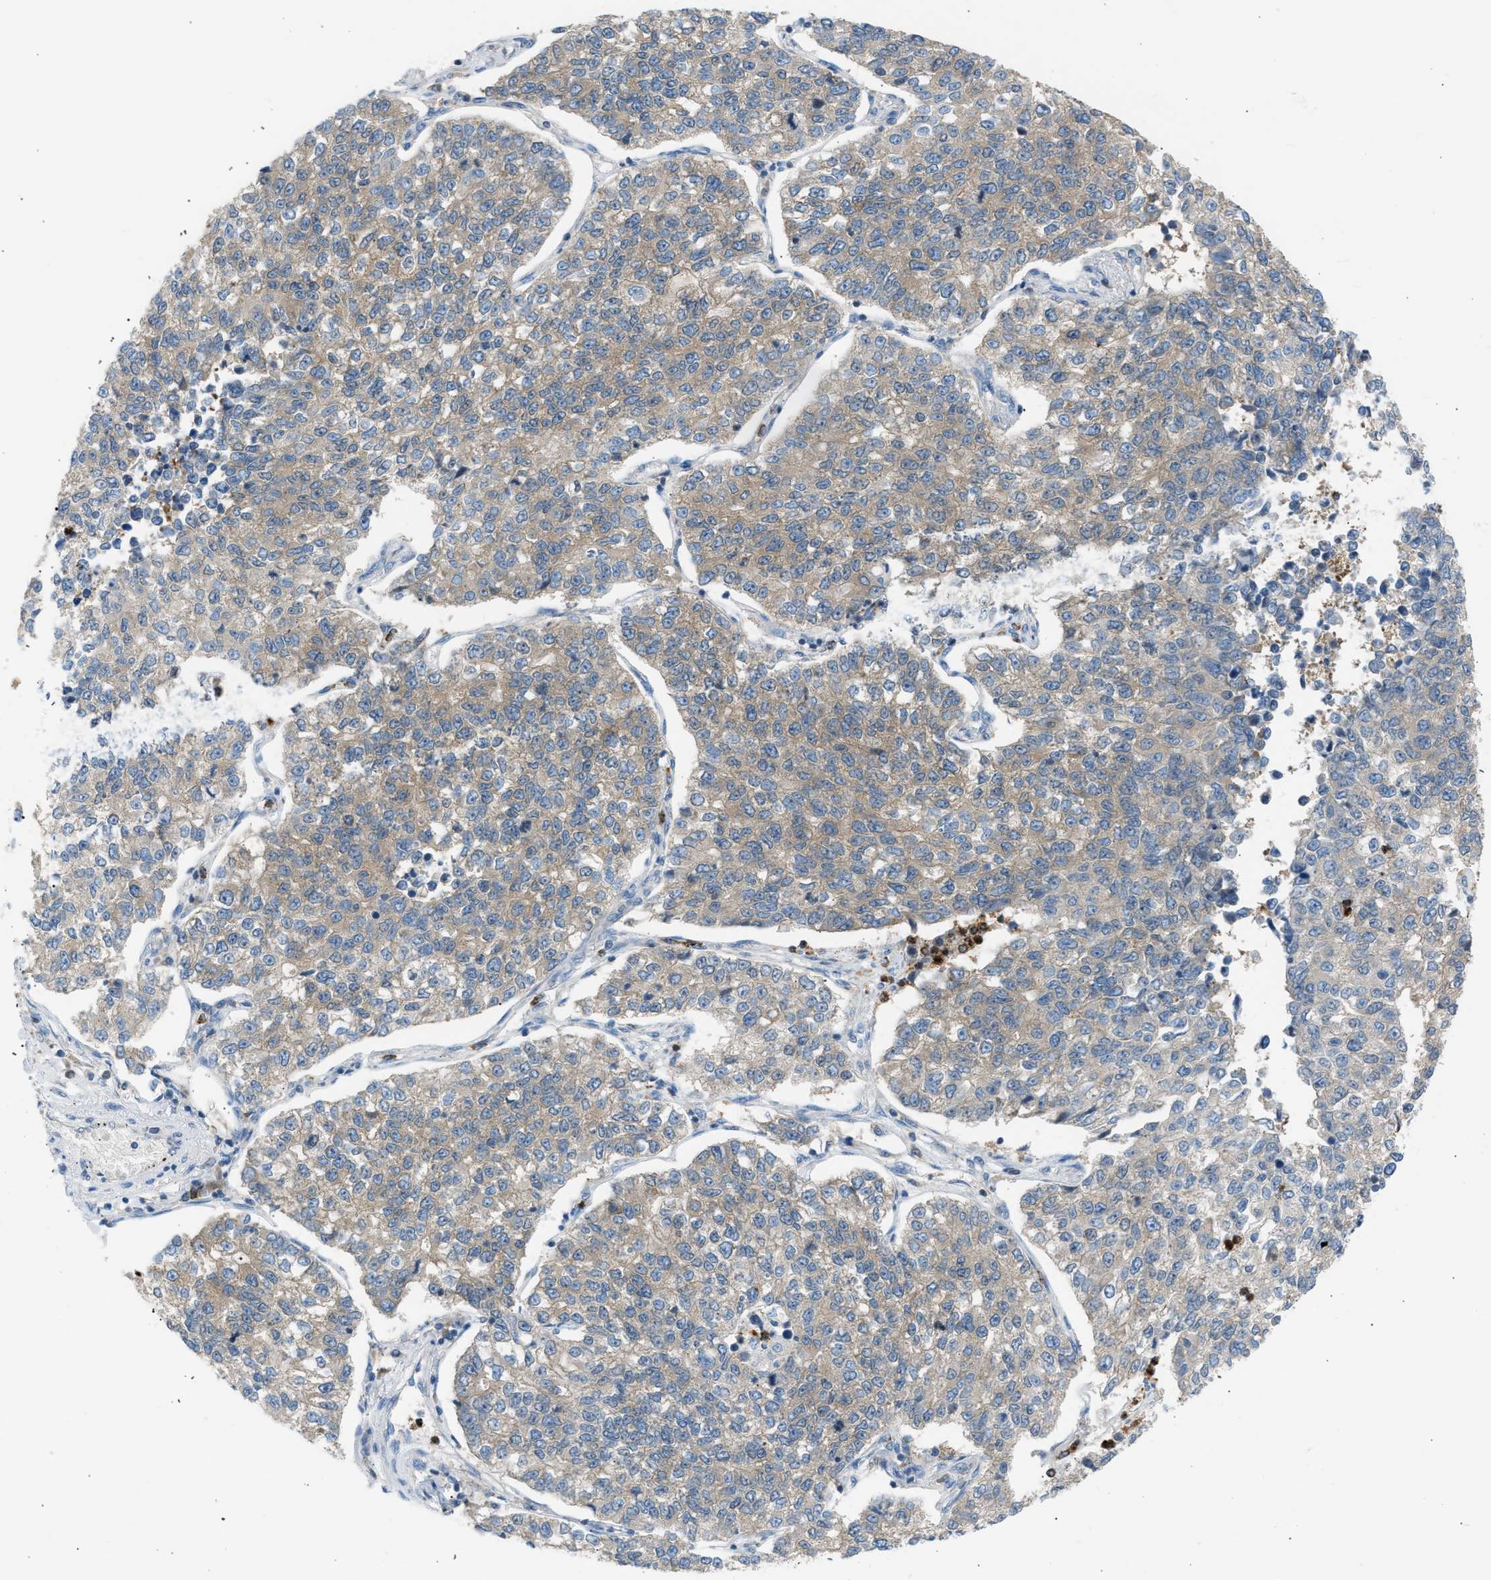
{"staining": {"intensity": "weak", "quantity": ">75%", "location": "cytoplasmic/membranous"}, "tissue": "lung cancer", "cell_type": "Tumor cells", "image_type": "cancer", "snomed": [{"axis": "morphology", "description": "Adenocarcinoma, NOS"}, {"axis": "topography", "description": "Lung"}], "caption": "This micrograph reveals lung cancer (adenocarcinoma) stained with IHC to label a protein in brown. The cytoplasmic/membranous of tumor cells show weak positivity for the protein. Nuclei are counter-stained blue.", "gene": "TRIM50", "patient": {"sex": "male", "age": 49}}